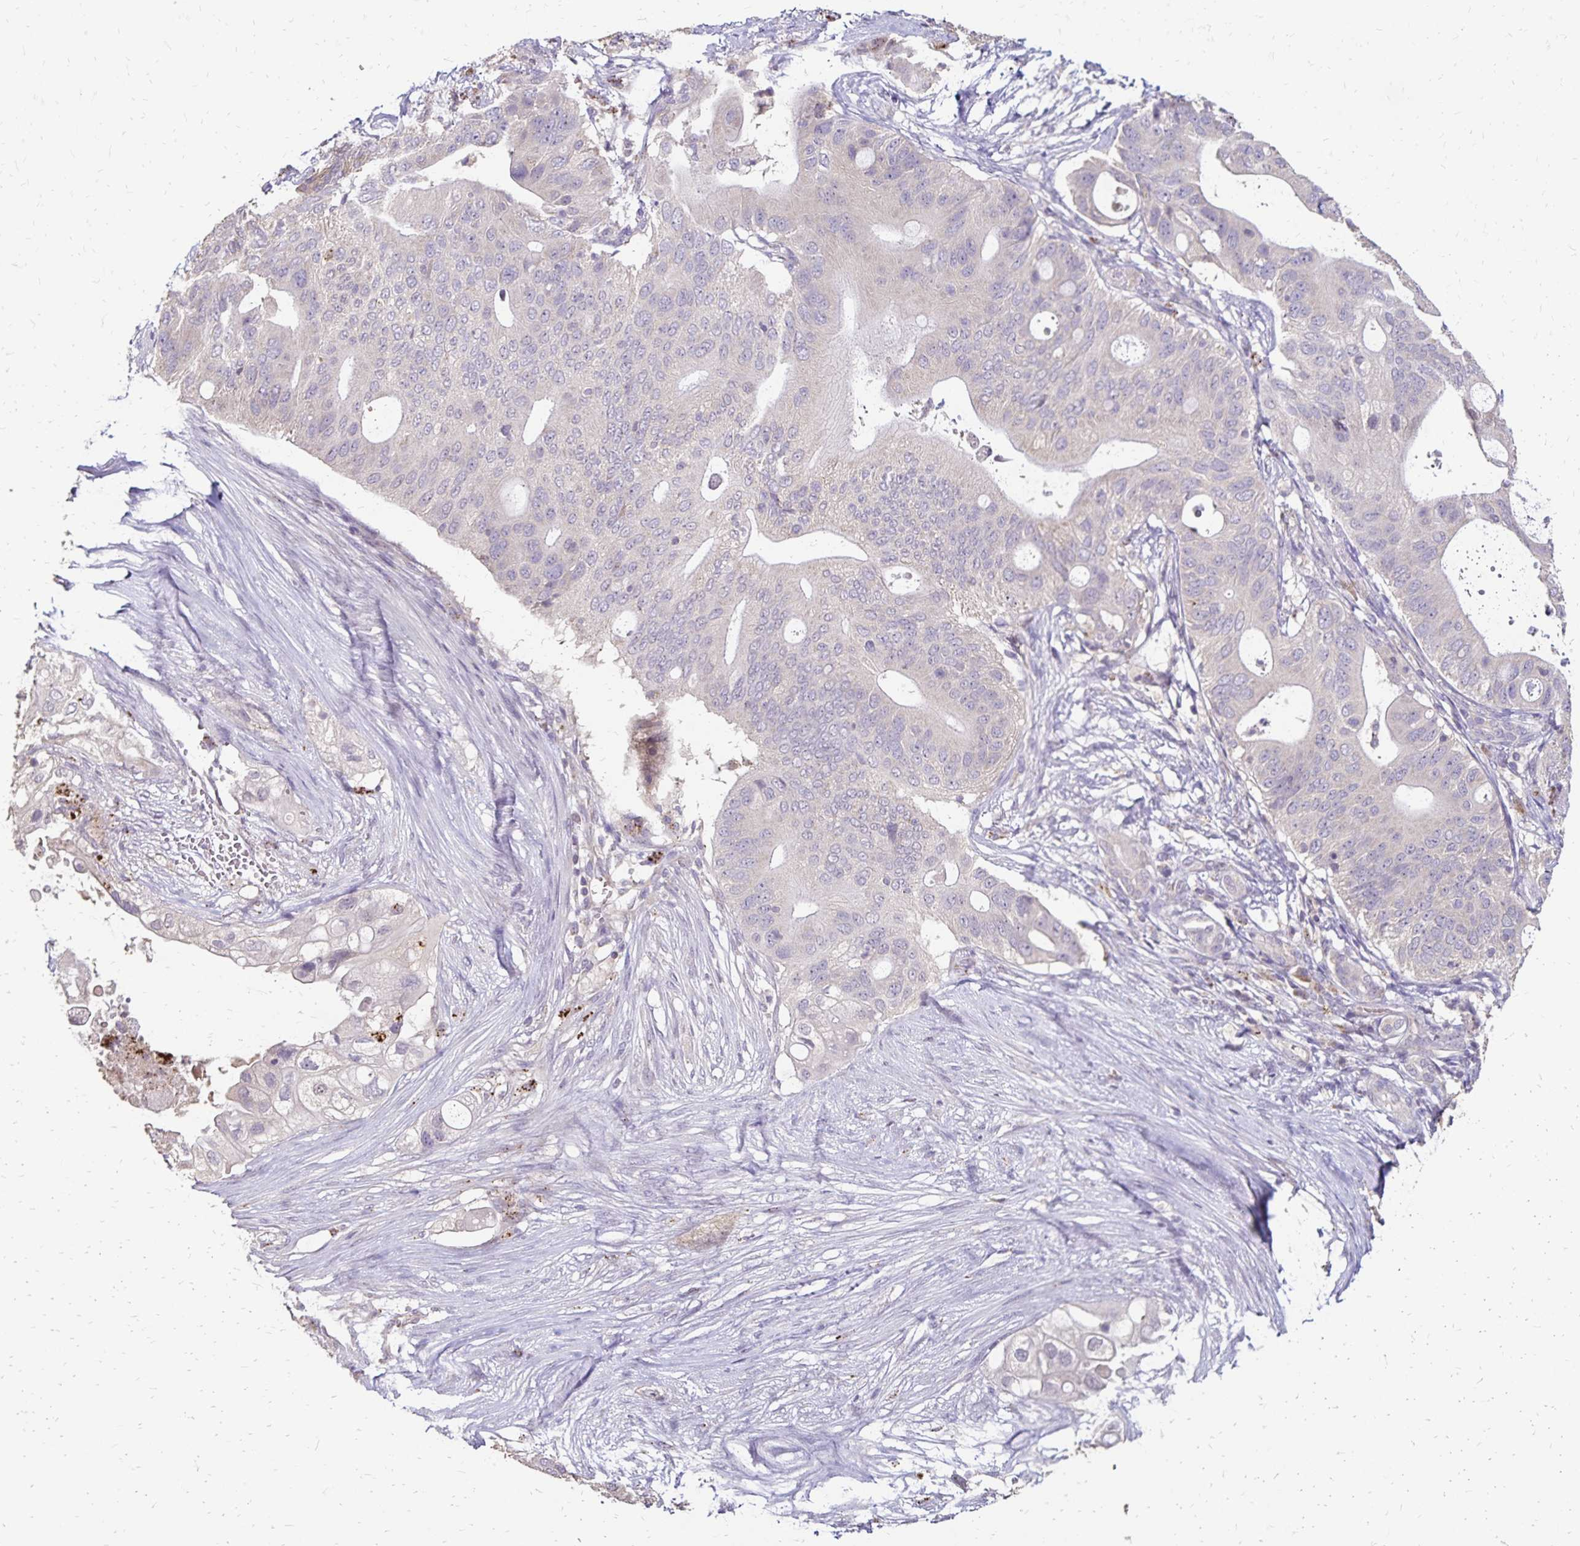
{"staining": {"intensity": "negative", "quantity": "none", "location": "none"}, "tissue": "pancreatic cancer", "cell_type": "Tumor cells", "image_type": "cancer", "snomed": [{"axis": "morphology", "description": "Adenocarcinoma, NOS"}, {"axis": "topography", "description": "Pancreas"}], "caption": "High magnification brightfield microscopy of pancreatic adenocarcinoma stained with DAB (brown) and counterstained with hematoxylin (blue): tumor cells show no significant expression. Nuclei are stained in blue.", "gene": "EMC10", "patient": {"sex": "female", "age": 72}}